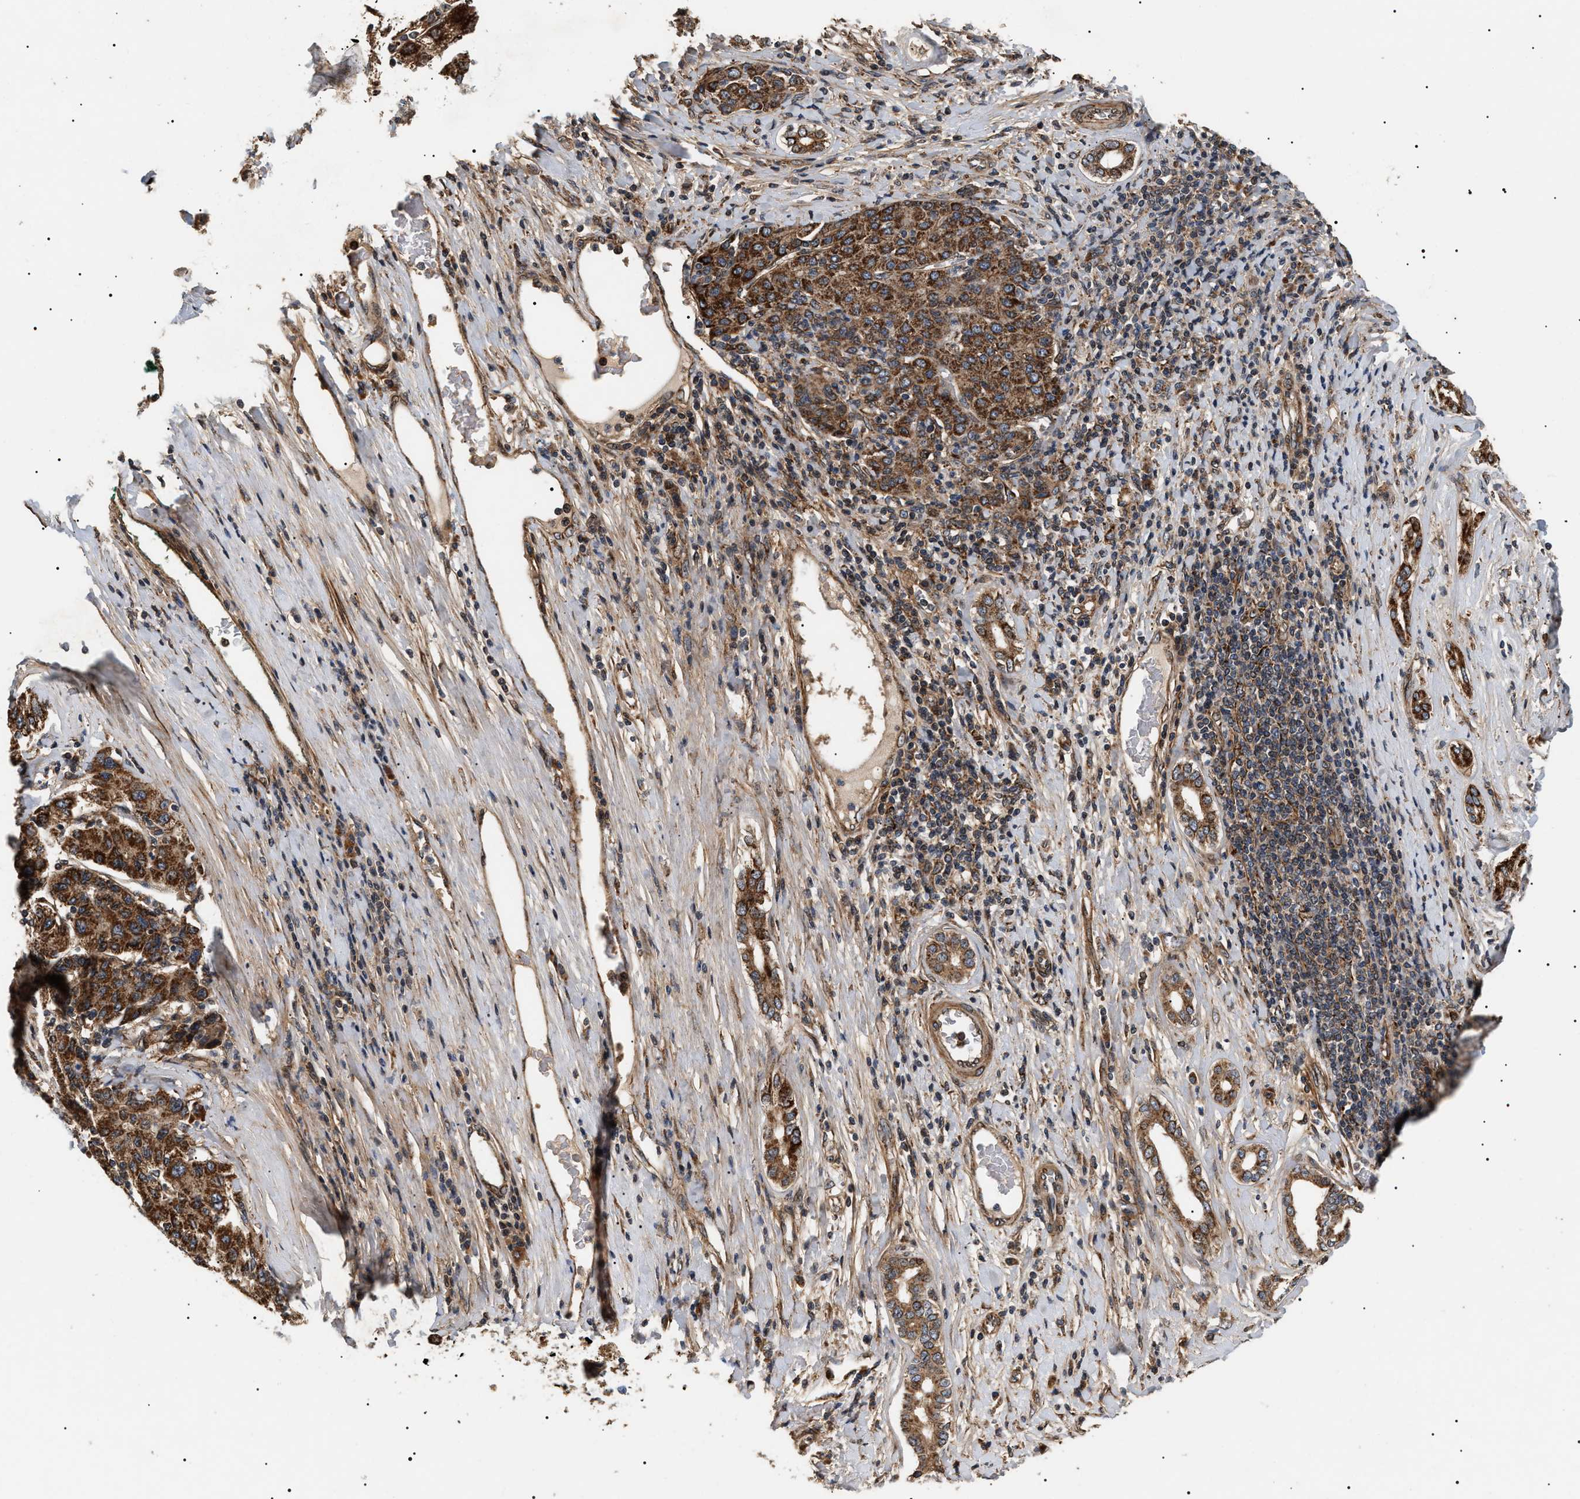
{"staining": {"intensity": "strong", "quantity": ">75%", "location": "cytoplasmic/membranous"}, "tissue": "liver cancer", "cell_type": "Tumor cells", "image_type": "cancer", "snomed": [{"axis": "morphology", "description": "Carcinoma, Hepatocellular, NOS"}, {"axis": "topography", "description": "Liver"}], "caption": "DAB immunohistochemical staining of liver cancer (hepatocellular carcinoma) shows strong cytoplasmic/membranous protein positivity in approximately >75% of tumor cells. (DAB IHC with brightfield microscopy, high magnification).", "gene": "ZBTB26", "patient": {"sex": "male", "age": 65}}